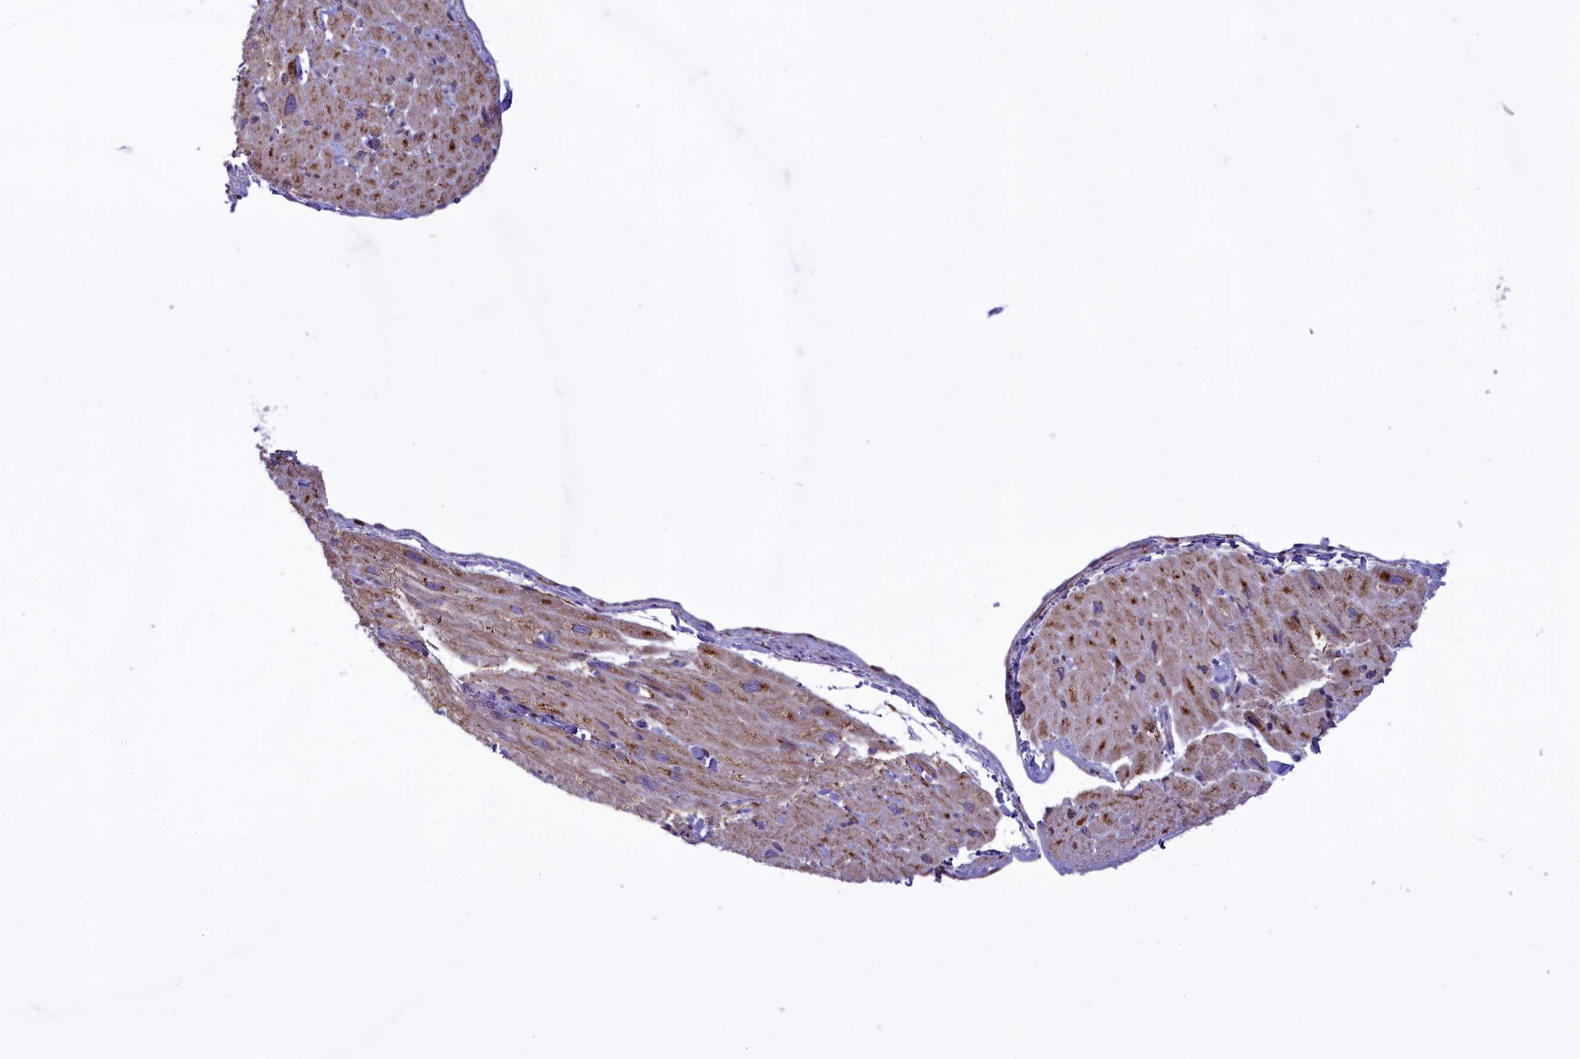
{"staining": {"intensity": "strong", "quantity": "<25%", "location": "cytoplasmic/membranous"}, "tissue": "heart muscle", "cell_type": "Cardiomyocytes", "image_type": "normal", "snomed": [{"axis": "morphology", "description": "Normal tissue, NOS"}, {"axis": "topography", "description": "Heart"}], "caption": "The image displays staining of normal heart muscle, revealing strong cytoplasmic/membranous protein staining (brown color) within cardiomyocytes. (DAB = brown stain, brightfield microscopy at high magnification).", "gene": "MAN2B1", "patient": {"sex": "male", "age": 65}}